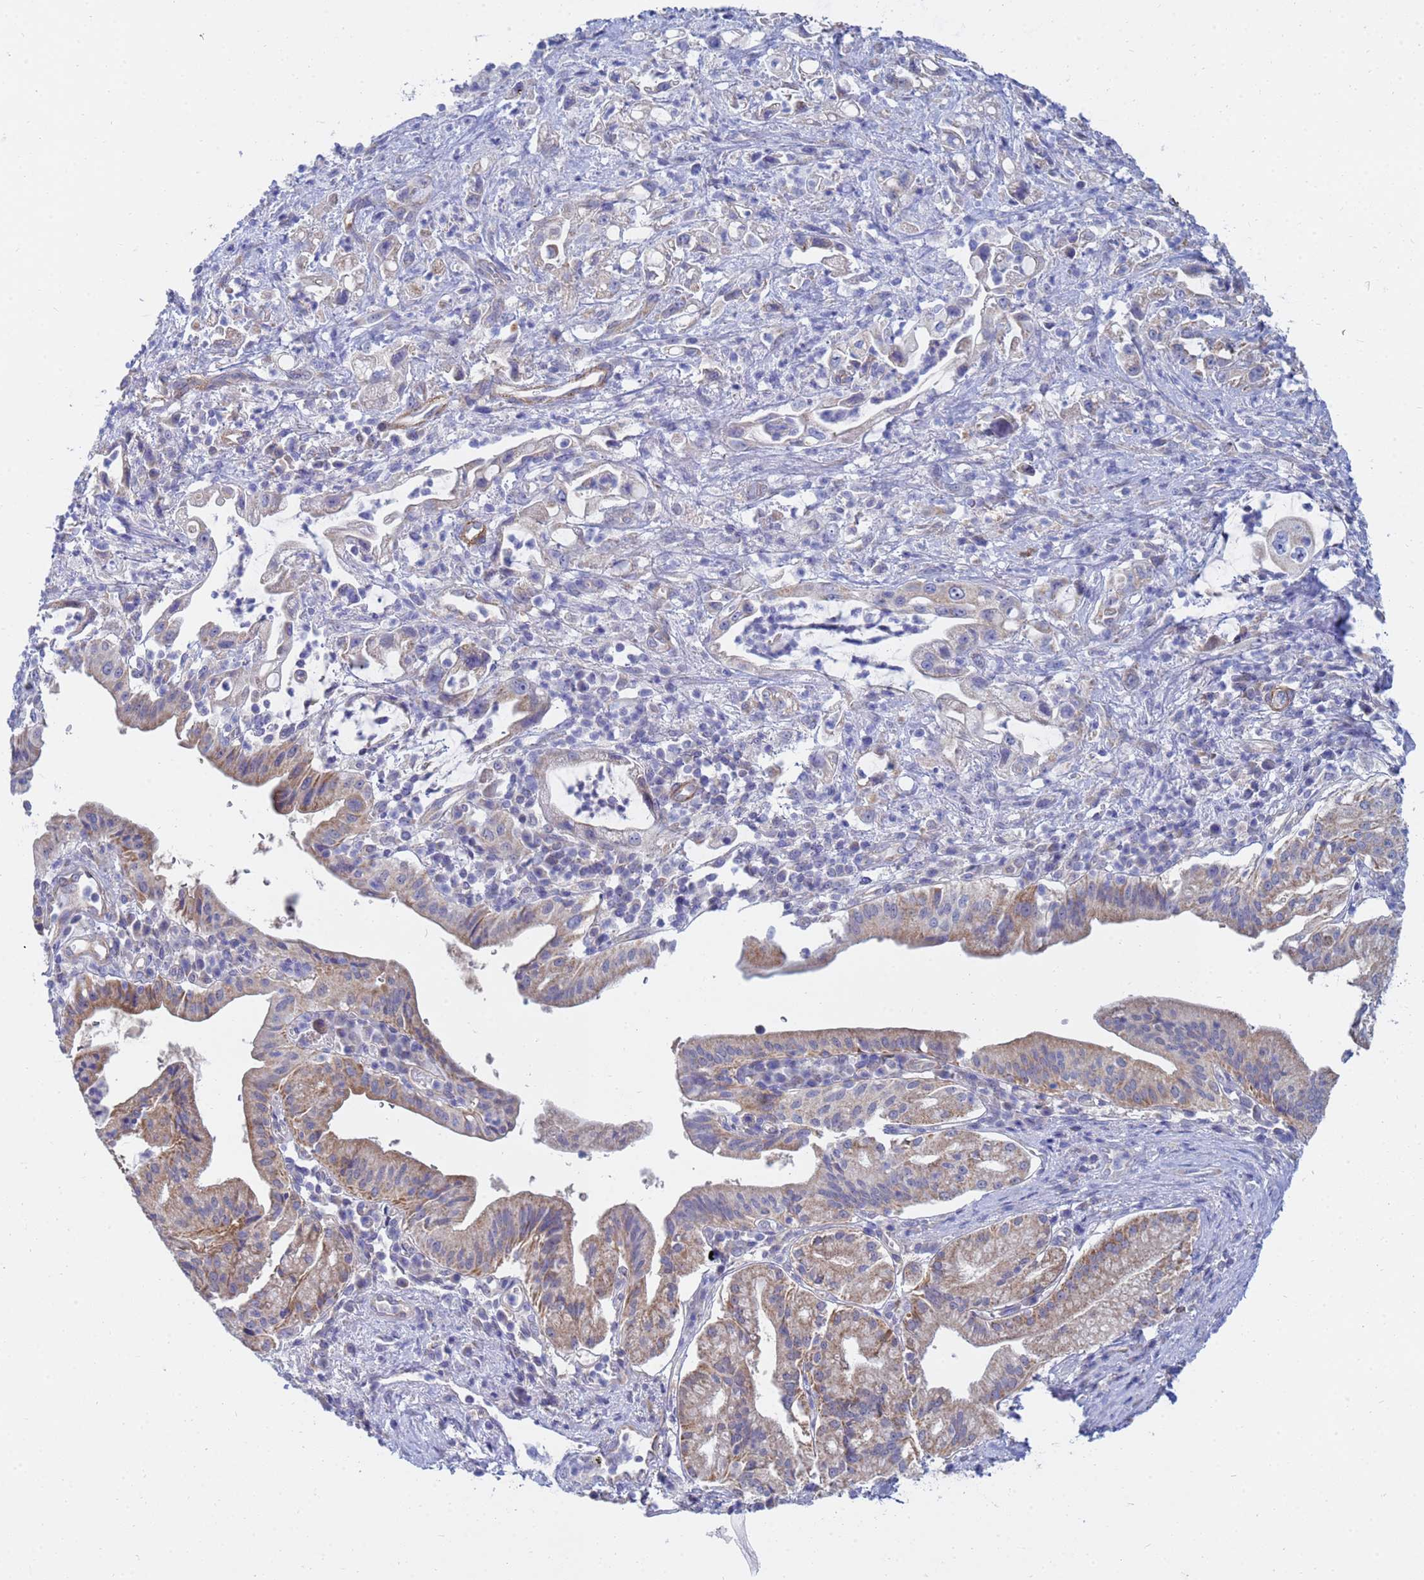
{"staining": {"intensity": "weak", "quantity": "25%-75%", "location": "cytoplasmic/membranous"}, "tissue": "pancreatic cancer", "cell_type": "Tumor cells", "image_type": "cancer", "snomed": [{"axis": "morphology", "description": "Adenocarcinoma, NOS"}, {"axis": "topography", "description": "Pancreas"}], "caption": "Immunohistochemical staining of pancreatic cancer (adenocarcinoma) shows low levels of weak cytoplasmic/membranous protein staining in approximately 25%-75% of tumor cells.", "gene": "SDR39U1", "patient": {"sex": "female", "age": 61}}